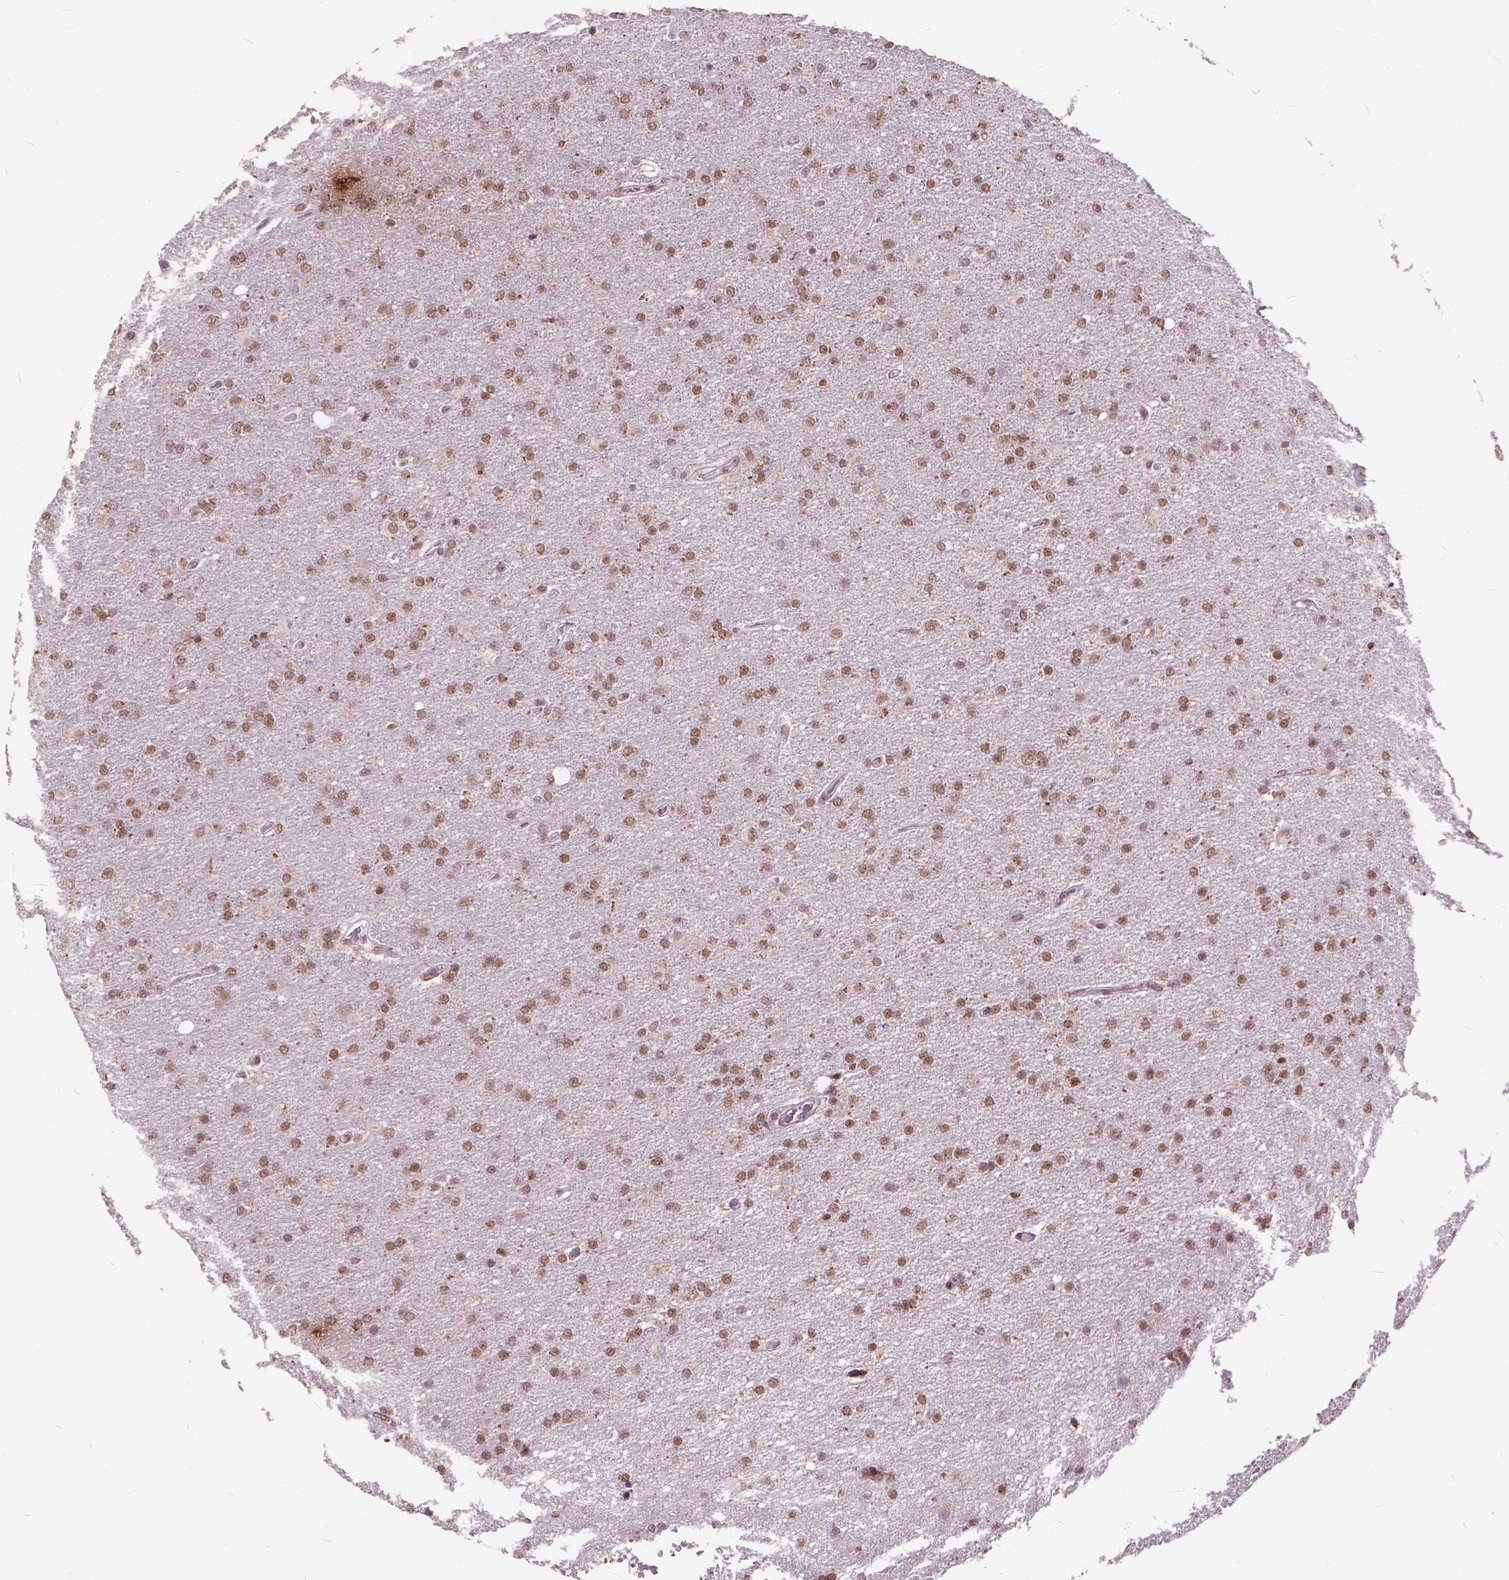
{"staining": {"intensity": "moderate", "quantity": ">75%", "location": "nuclear"}, "tissue": "glioma", "cell_type": "Tumor cells", "image_type": "cancer", "snomed": [{"axis": "morphology", "description": "Glioma, malignant, High grade"}, {"axis": "topography", "description": "Cerebral cortex"}], "caption": "Glioma tissue exhibits moderate nuclear positivity in about >75% of tumor cells, visualized by immunohistochemistry.", "gene": "MSH2", "patient": {"sex": "male", "age": 70}}